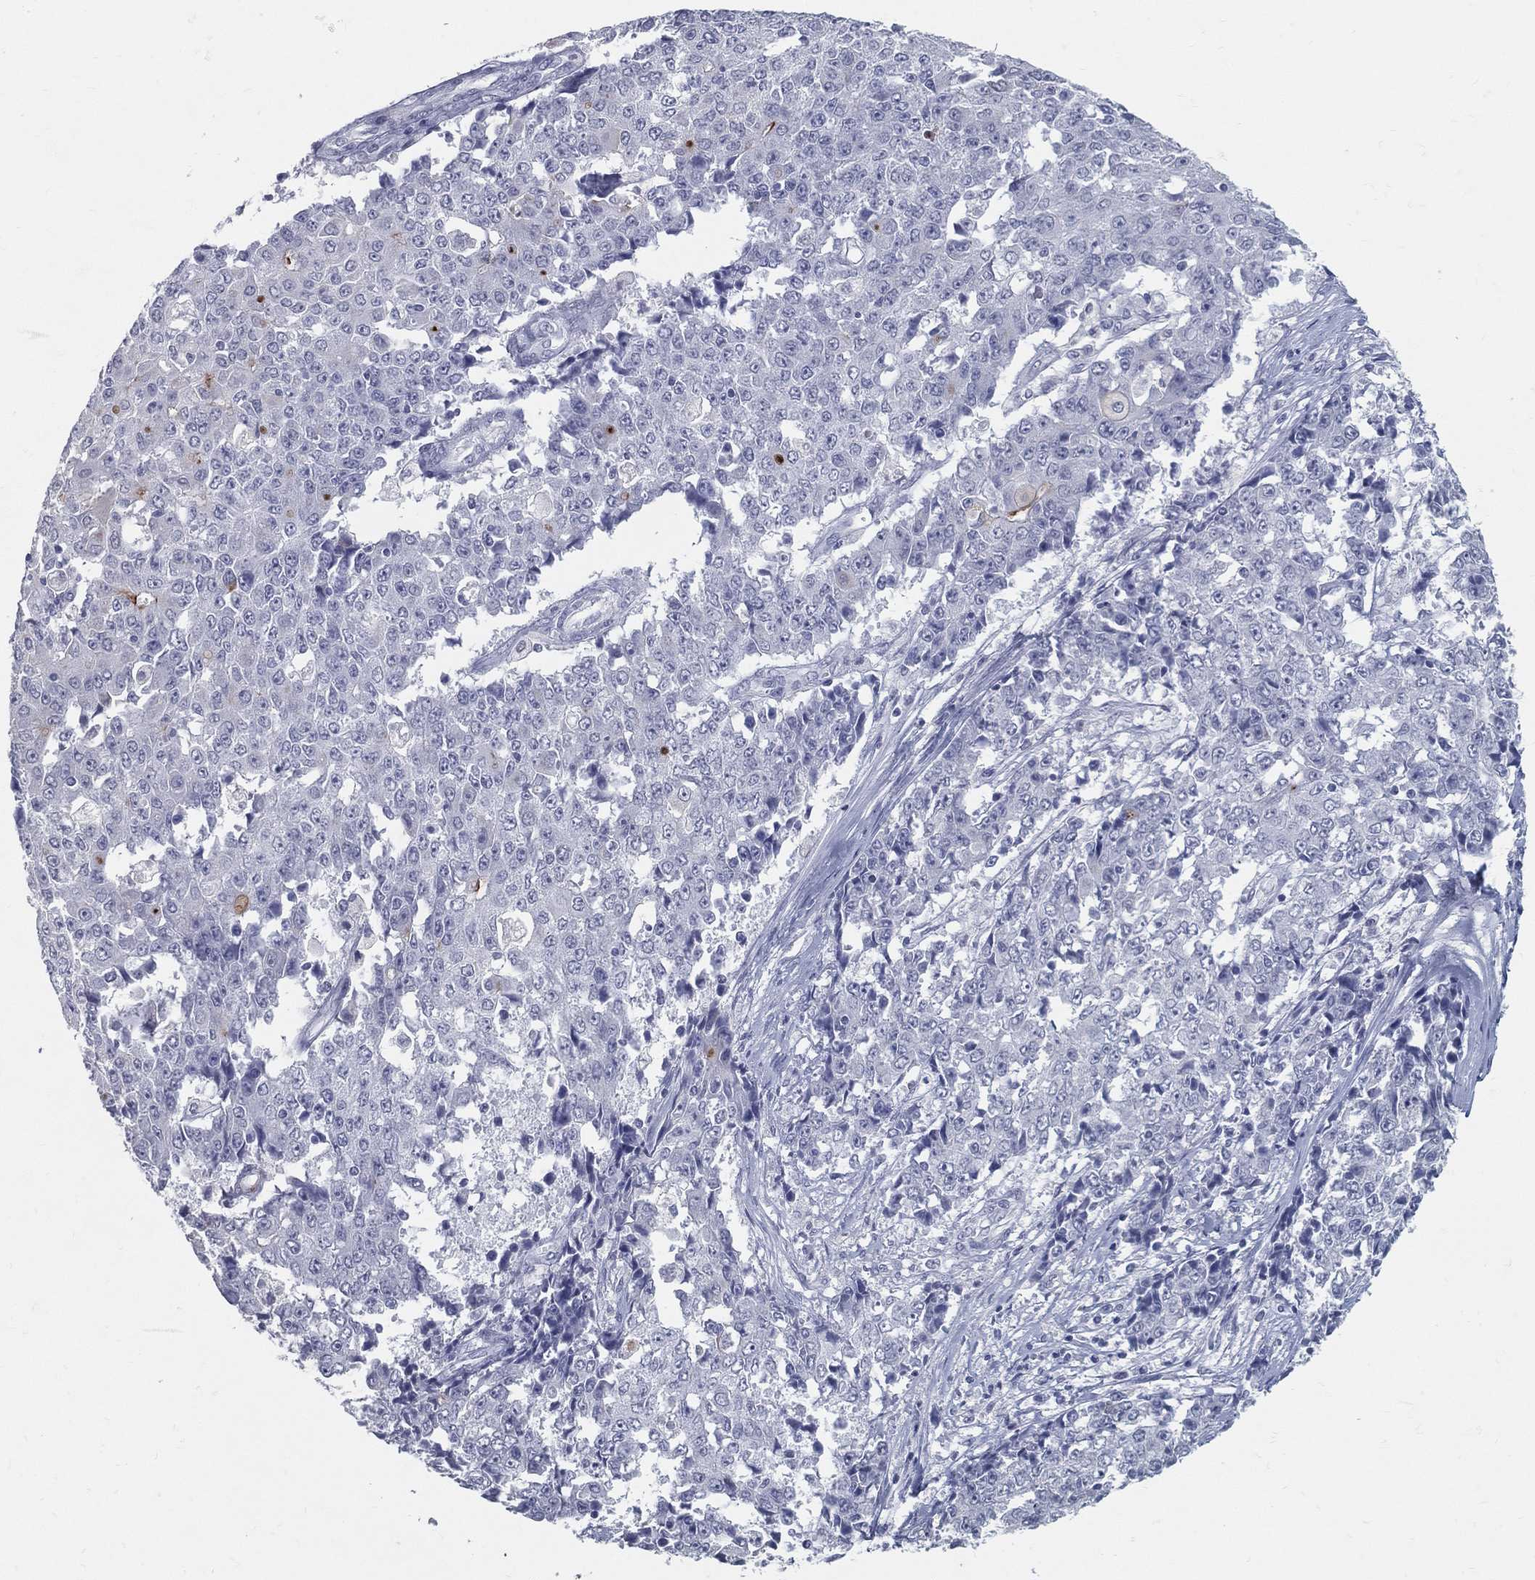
{"staining": {"intensity": "negative", "quantity": "none", "location": "none"}, "tissue": "ovarian cancer", "cell_type": "Tumor cells", "image_type": "cancer", "snomed": [{"axis": "morphology", "description": "Carcinoma, endometroid"}, {"axis": "topography", "description": "Ovary"}], "caption": "An image of endometroid carcinoma (ovarian) stained for a protein demonstrates no brown staining in tumor cells.", "gene": "ACE2", "patient": {"sex": "female", "age": 42}}